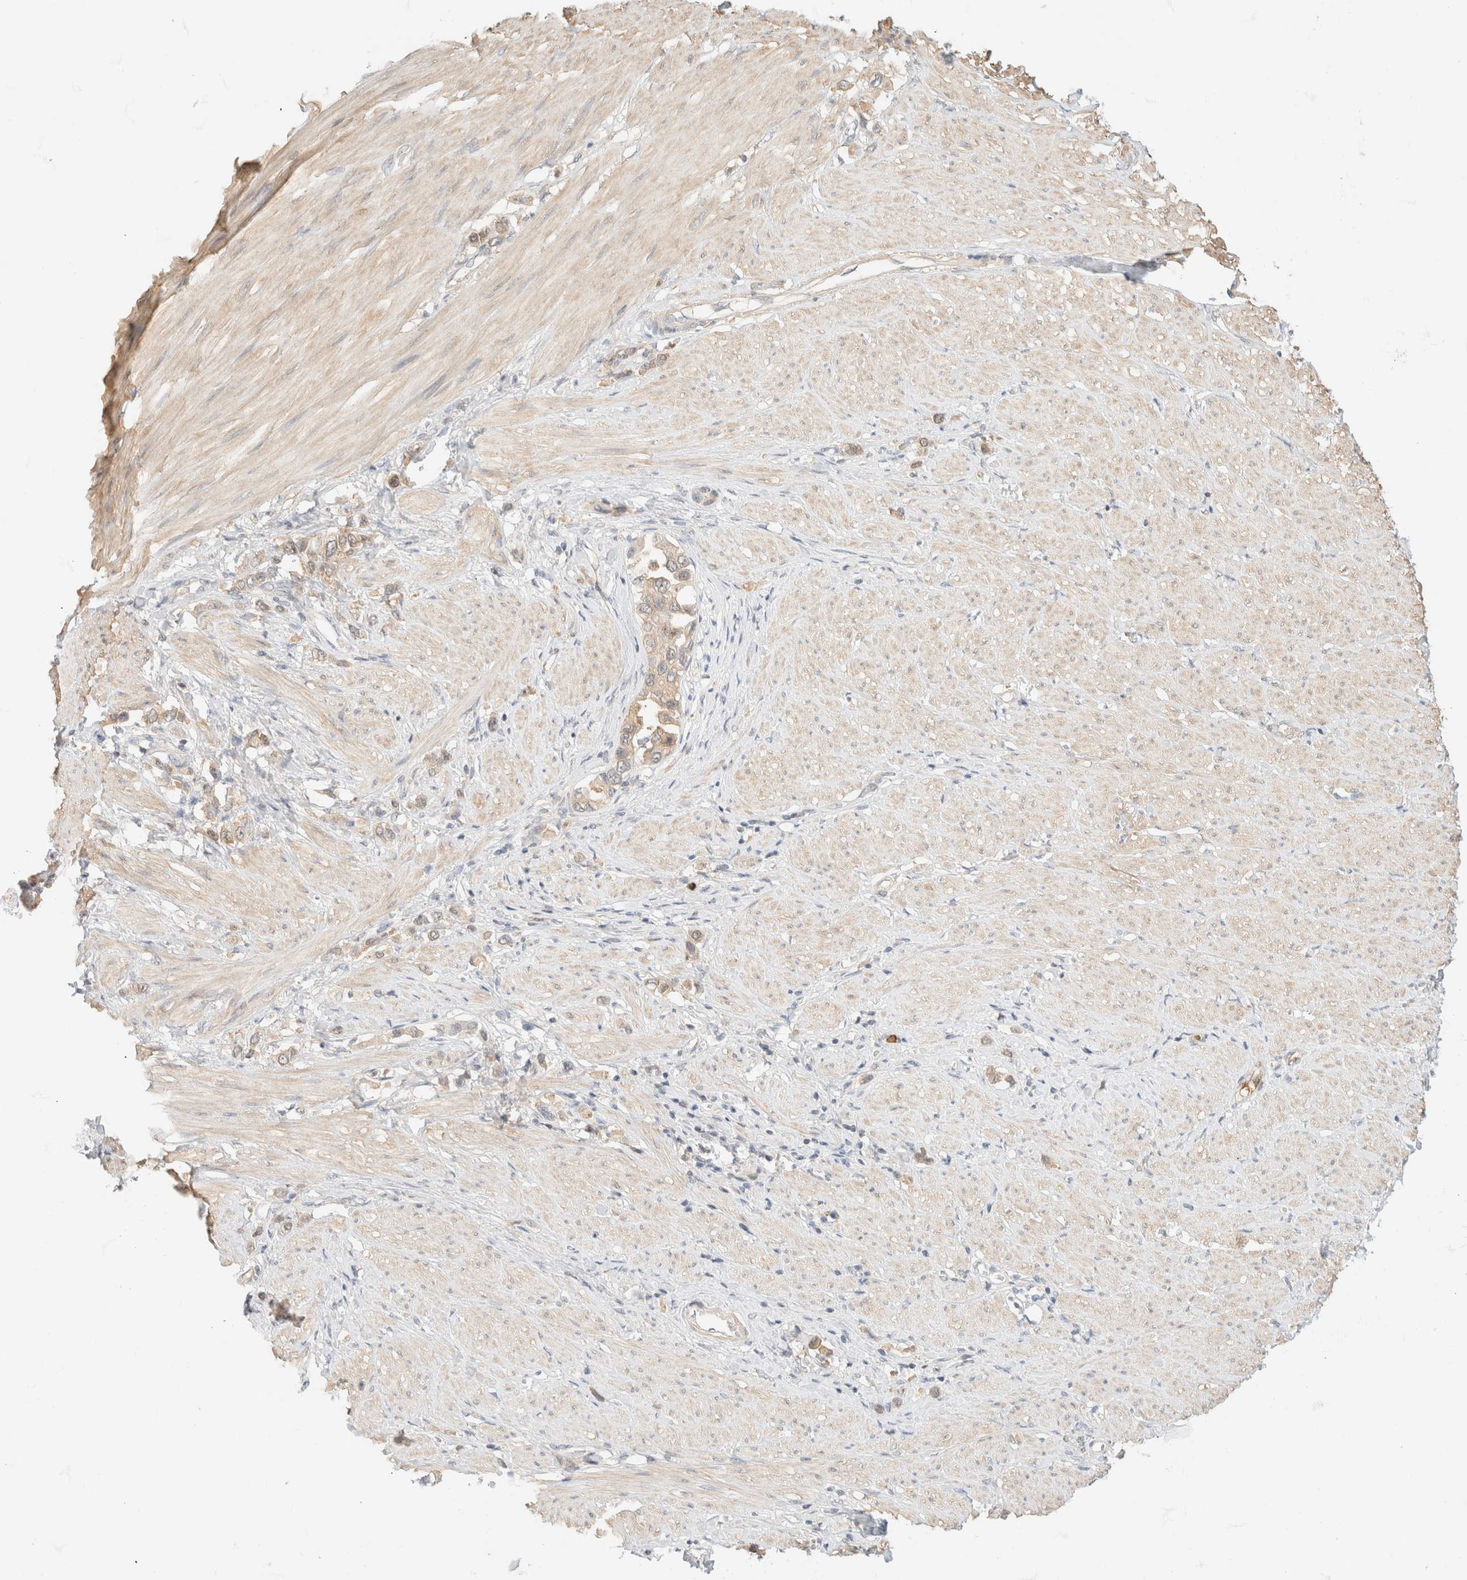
{"staining": {"intensity": "weak", "quantity": ">75%", "location": "cytoplasmic/membranous"}, "tissue": "stomach cancer", "cell_type": "Tumor cells", "image_type": "cancer", "snomed": [{"axis": "morphology", "description": "Adenocarcinoma, NOS"}, {"axis": "topography", "description": "Stomach"}], "caption": "This photomicrograph displays IHC staining of stomach cancer (adenocarcinoma), with low weak cytoplasmic/membranous positivity in about >75% of tumor cells.", "gene": "GPI", "patient": {"sex": "female", "age": 65}}